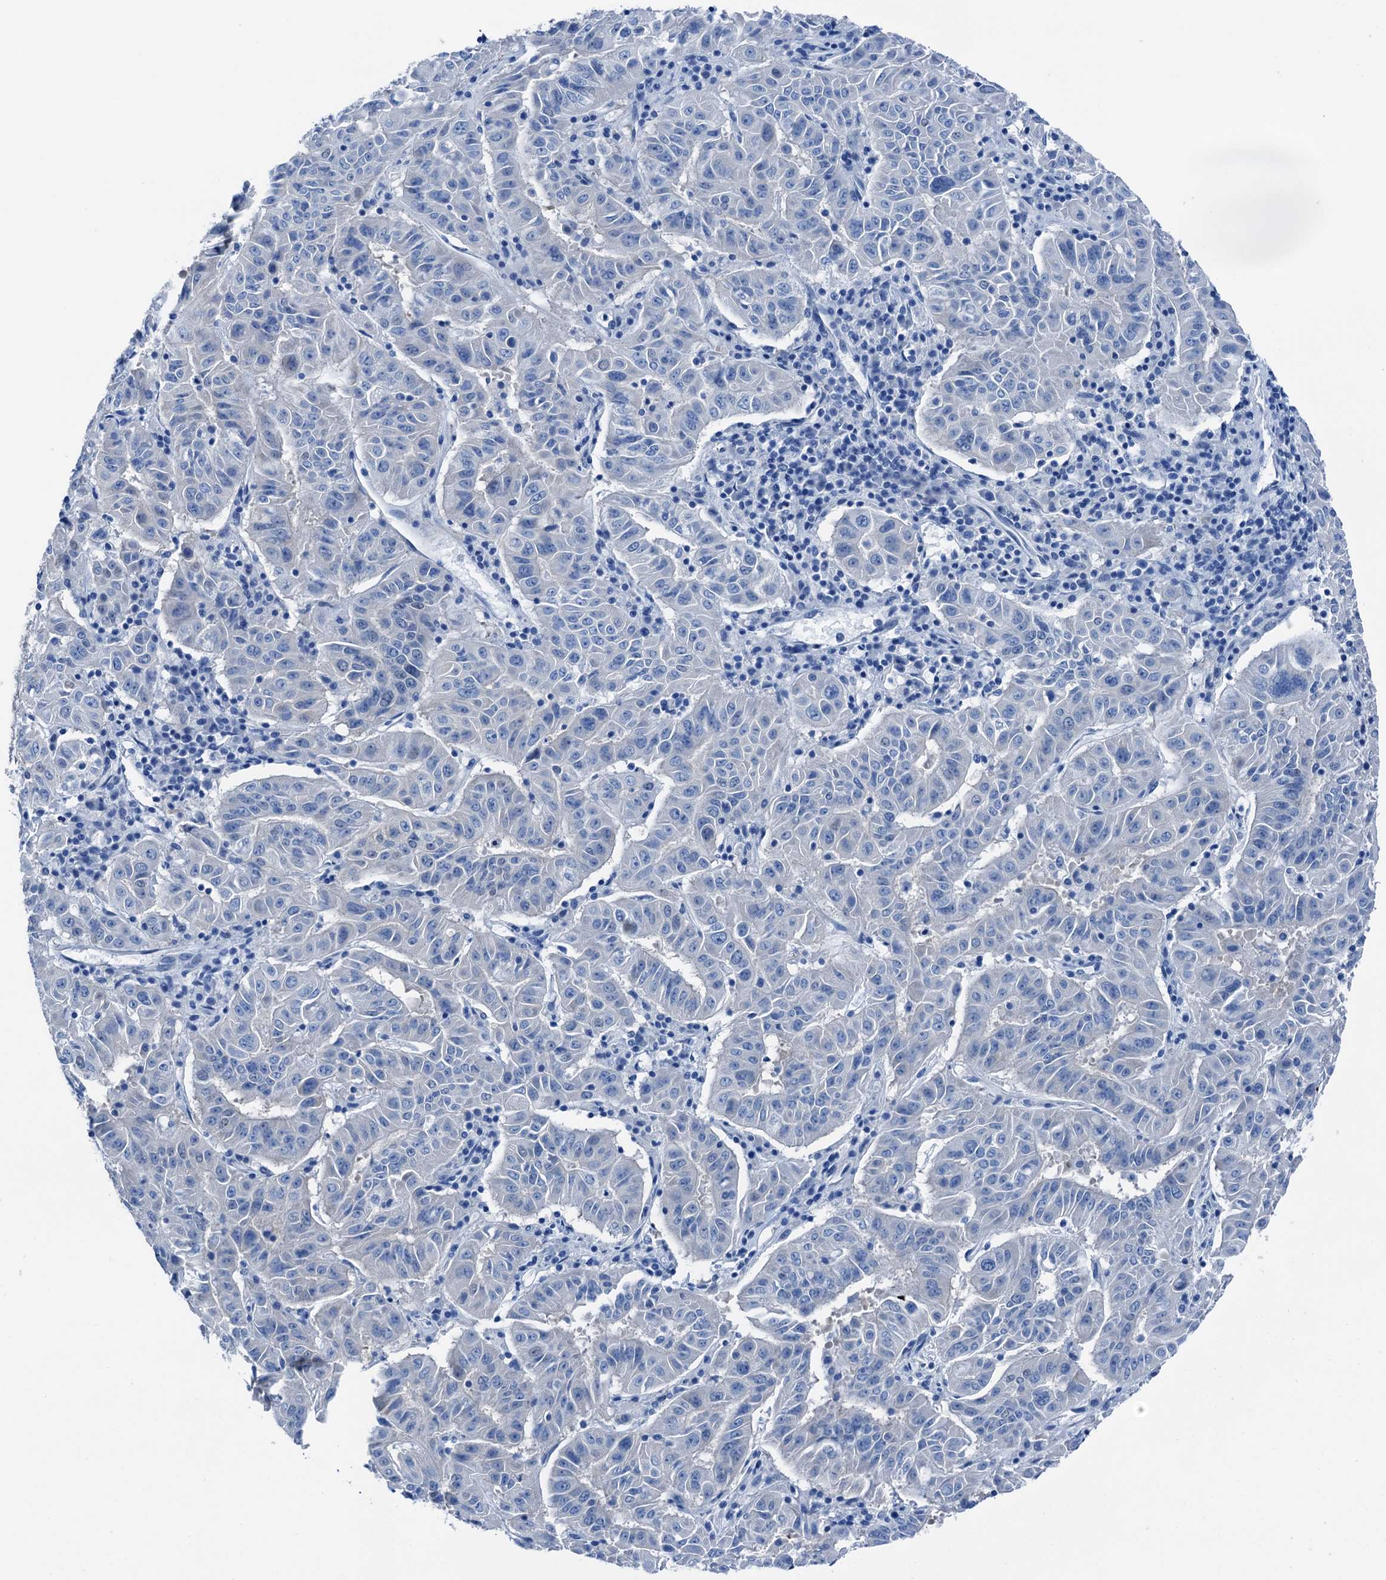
{"staining": {"intensity": "negative", "quantity": "none", "location": "none"}, "tissue": "pancreatic cancer", "cell_type": "Tumor cells", "image_type": "cancer", "snomed": [{"axis": "morphology", "description": "Adenocarcinoma, NOS"}, {"axis": "topography", "description": "Pancreas"}], "caption": "The IHC micrograph has no significant staining in tumor cells of pancreatic cancer tissue.", "gene": "CBLN3", "patient": {"sex": "male", "age": 63}}